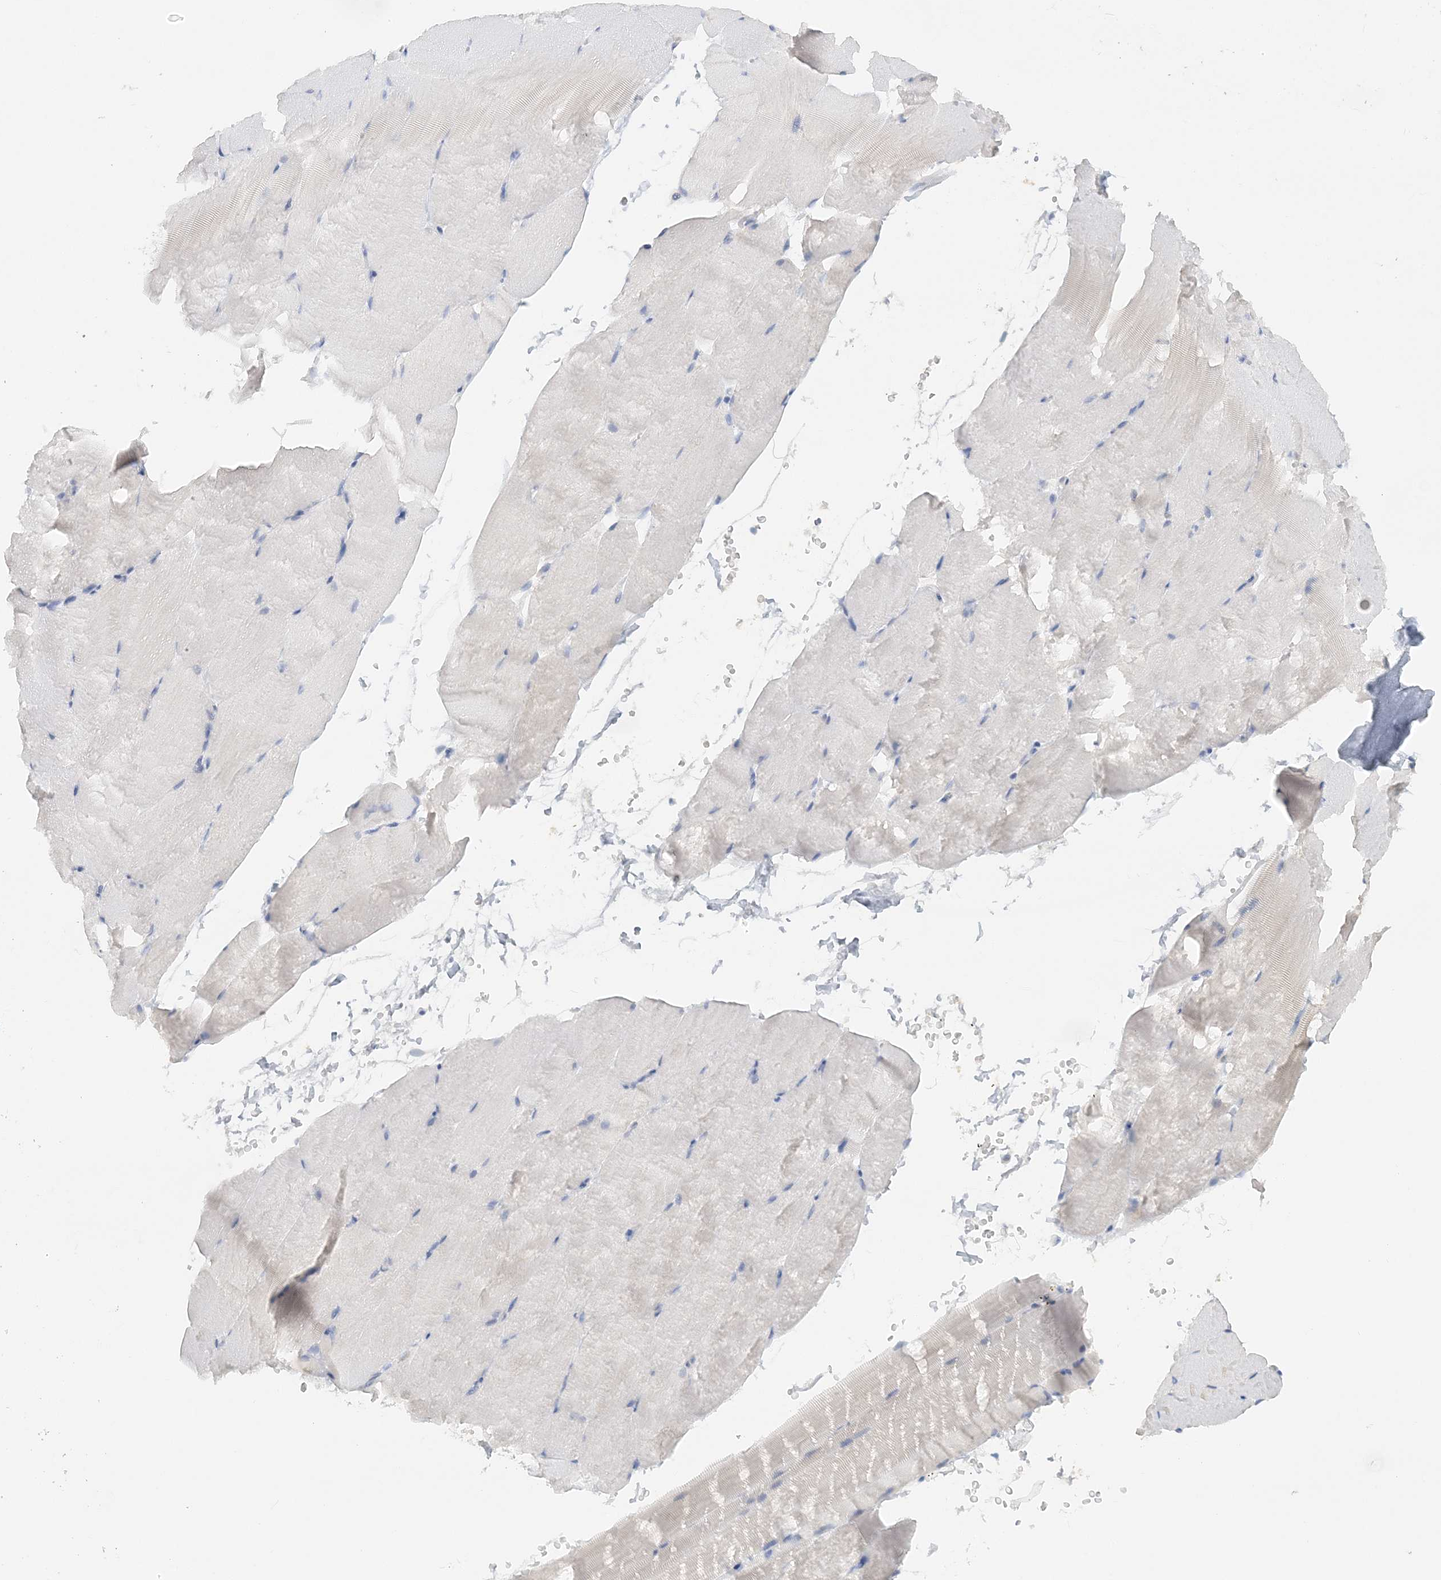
{"staining": {"intensity": "negative", "quantity": "none", "location": "none"}, "tissue": "skeletal muscle", "cell_type": "Myocytes", "image_type": "normal", "snomed": [{"axis": "morphology", "description": "Normal tissue, NOS"}, {"axis": "topography", "description": "Skeletal muscle"}, {"axis": "topography", "description": "Parathyroid gland"}], "caption": "A high-resolution histopathology image shows immunohistochemistry (IHC) staining of benign skeletal muscle, which reveals no significant staining in myocytes.", "gene": "ENSG00000288637", "patient": {"sex": "female", "age": 37}}